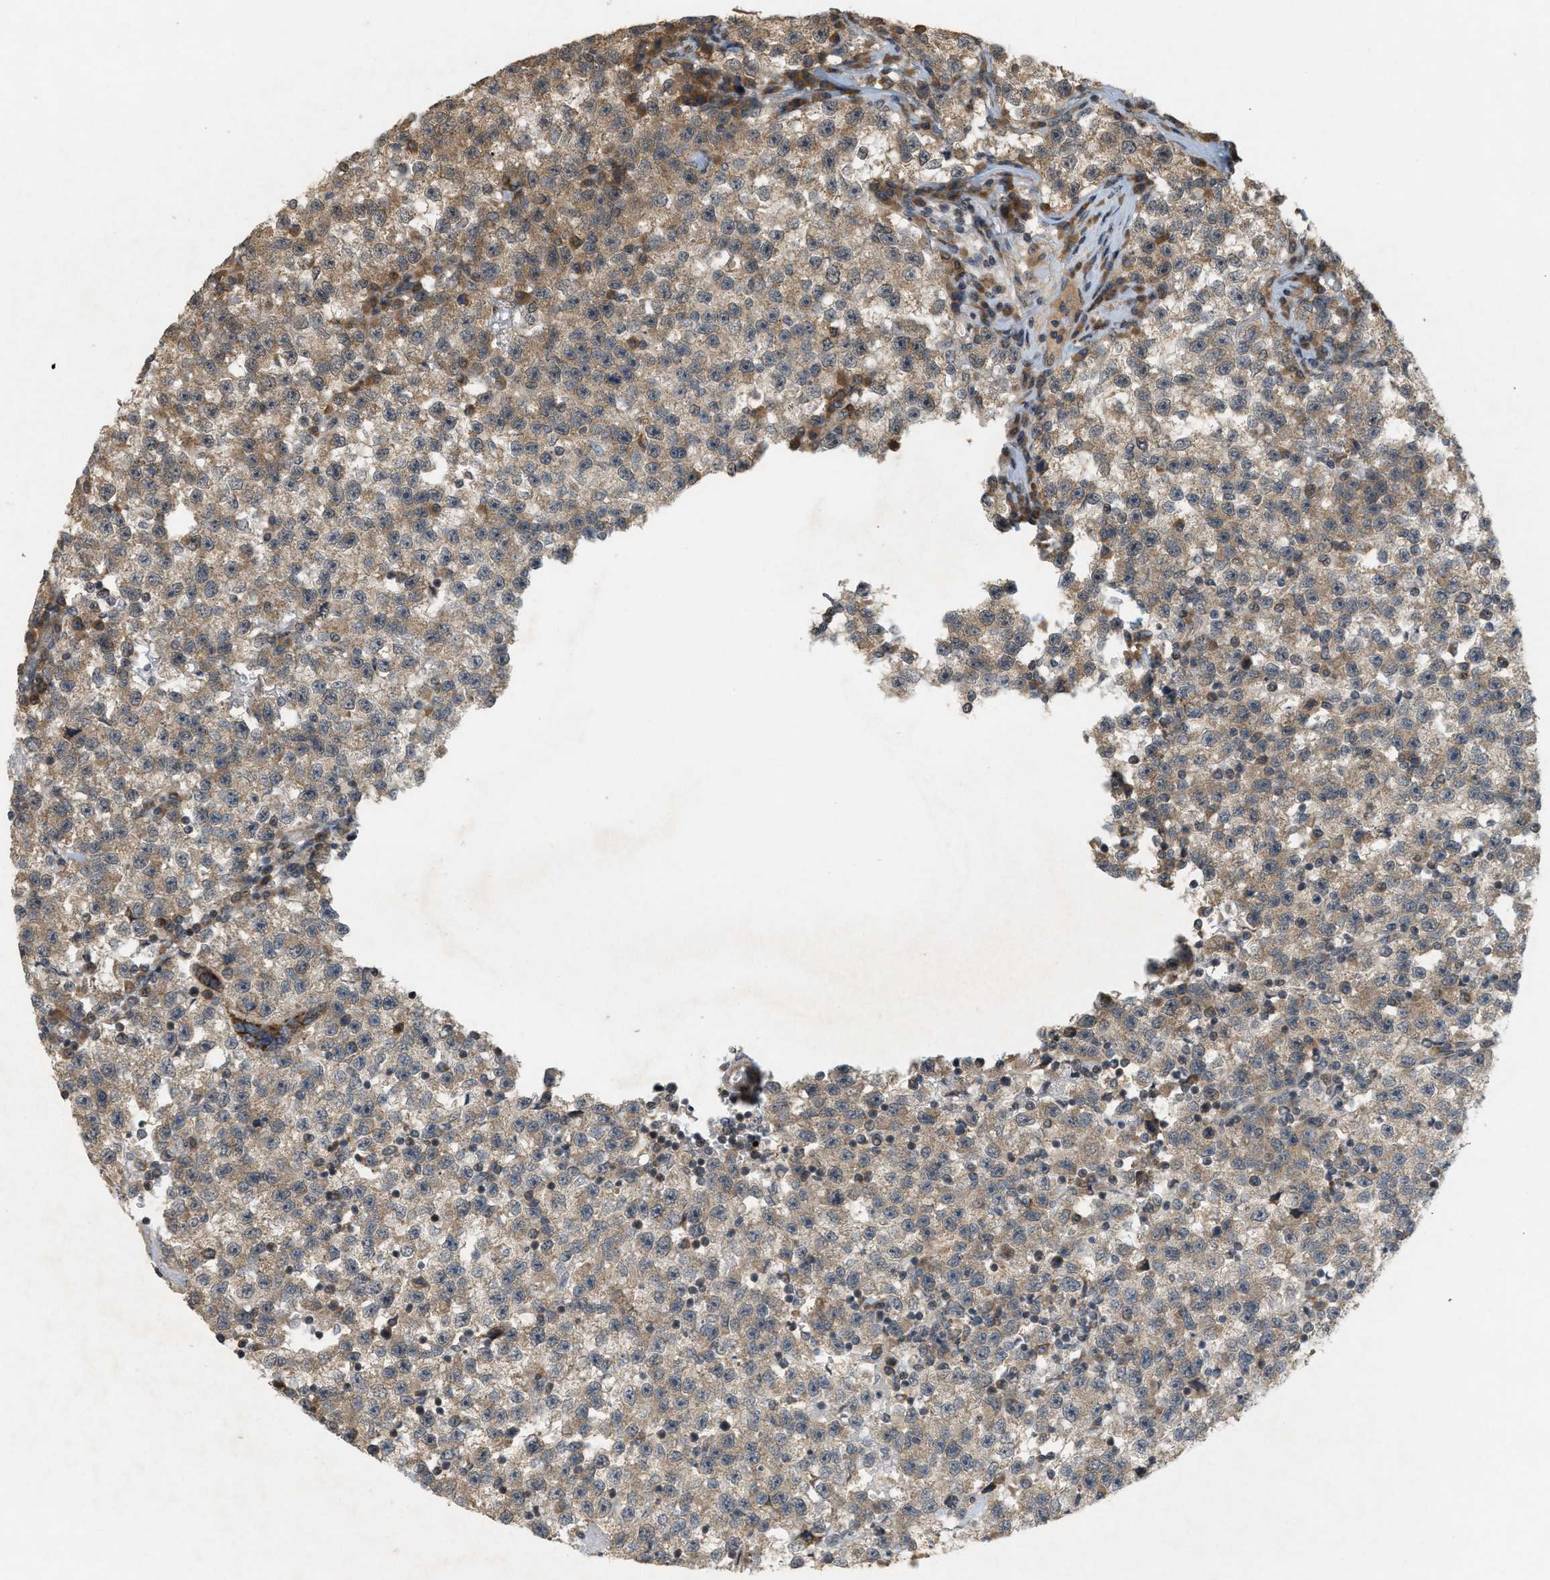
{"staining": {"intensity": "weak", "quantity": ">75%", "location": "cytoplasmic/membranous"}, "tissue": "testis cancer", "cell_type": "Tumor cells", "image_type": "cancer", "snomed": [{"axis": "morphology", "description": "Seminoma, NOS"}, {"axis": "topography", "description": "Testis"}], "caption": "An immunohistochemistry (IHC) histopathology image of neoplastic tissue is shown. Protein staining in brown labels weak cytoplasmic/membranous positivity in testis cancer (seminoma) within tumor cells.", "gene": "PRKD1", "patient": {"sex": "male", "age": 22}}